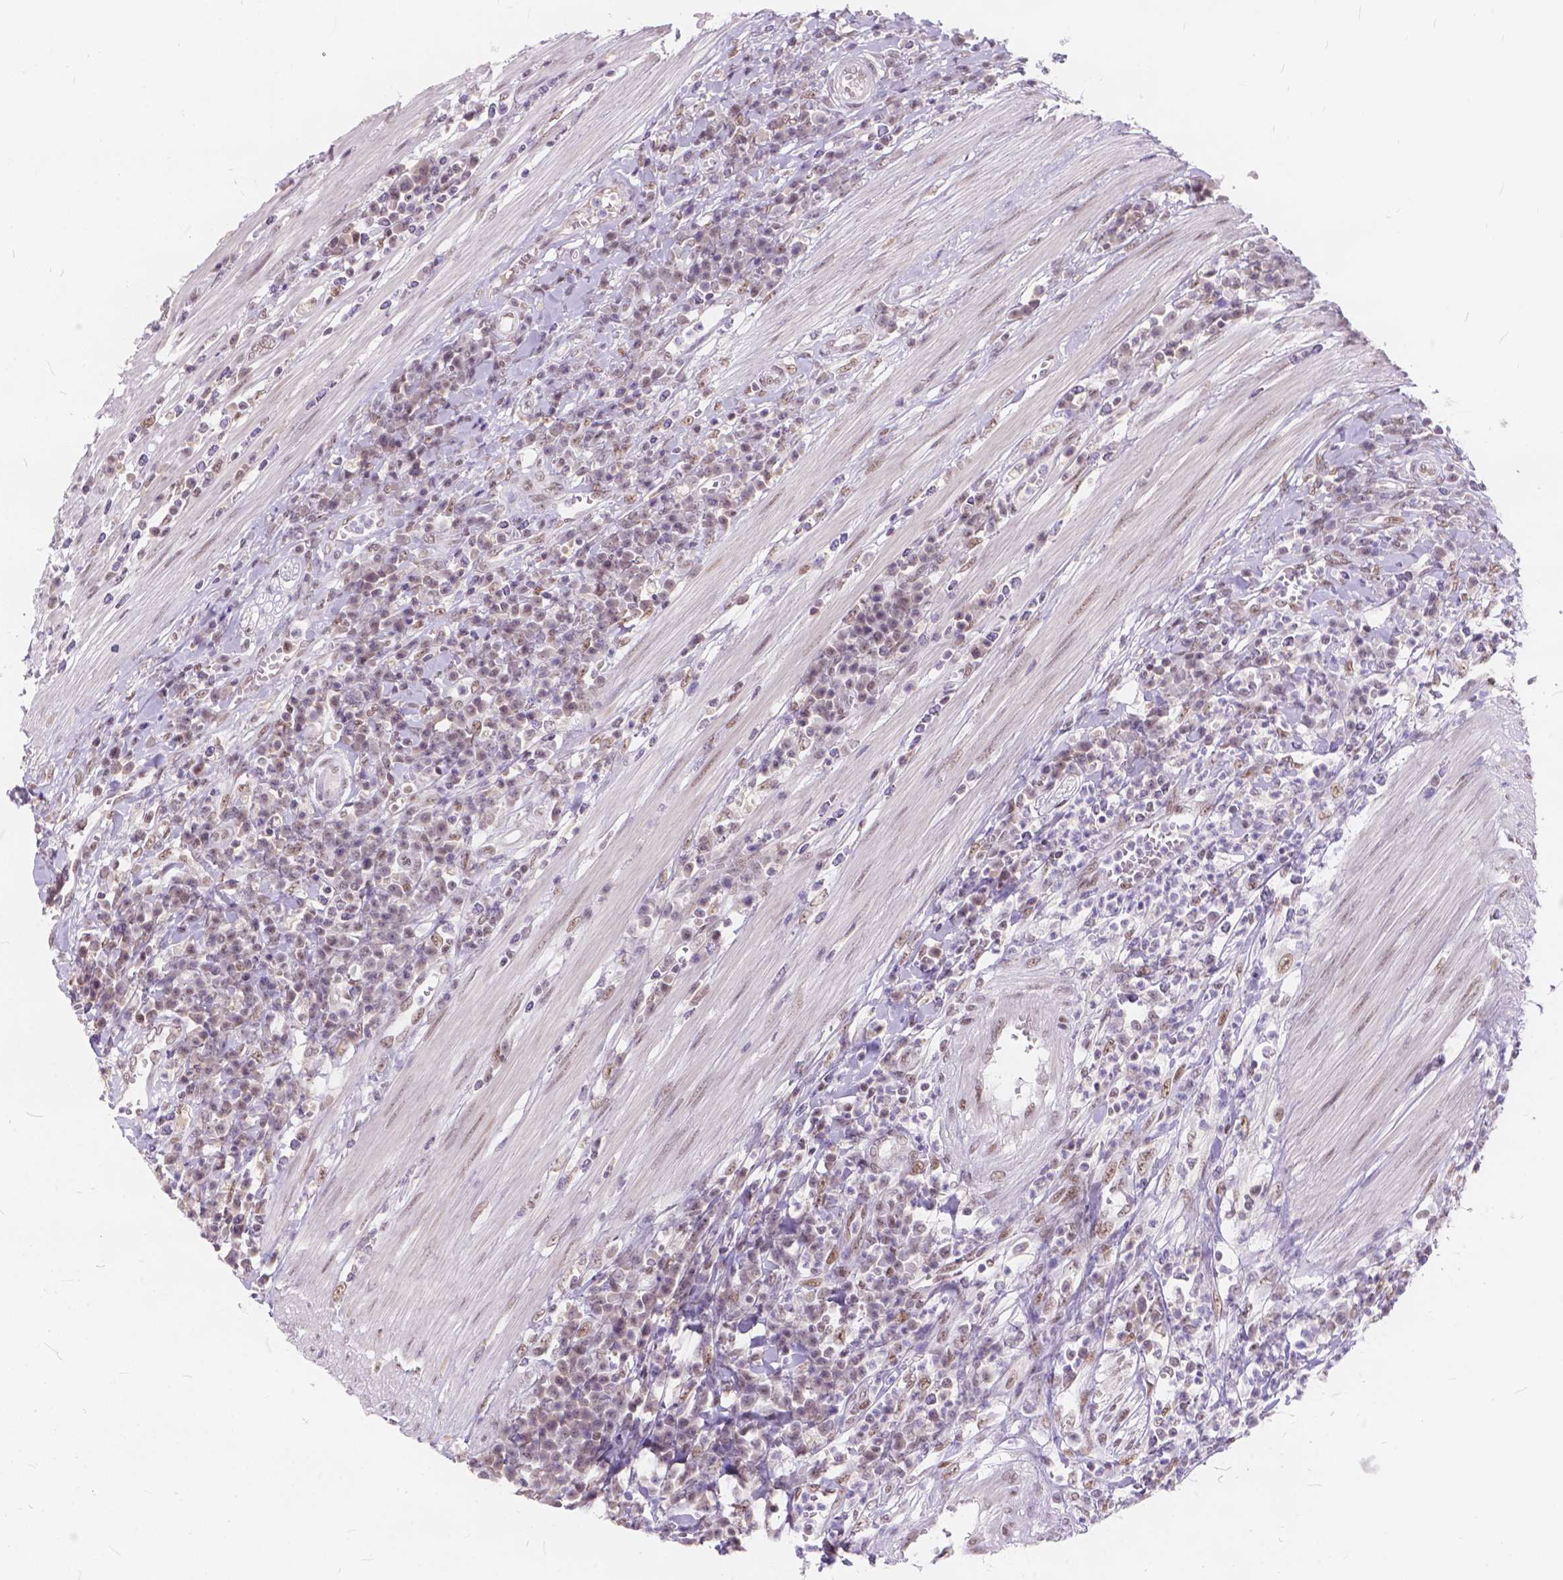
{"staining": {"intensity": "weak", "quantity": ">75%", "location": "nuclear"}, "tissue": "colorectal cancer", "cell_type": "Tumor cells", "image_type": "cancer", "snomed": [{"axis": "morphology", "description": "Adenocarcinoma, NOS"}, {"axis": "topography", "description": "Colon"}], "caption": "Tumor cells display weak nuclear staining in approximately >75% of cells in colorectal adenocarcinoma.", "gene": "FAM53A", "patient": {"sex": "male", "age": 65}}